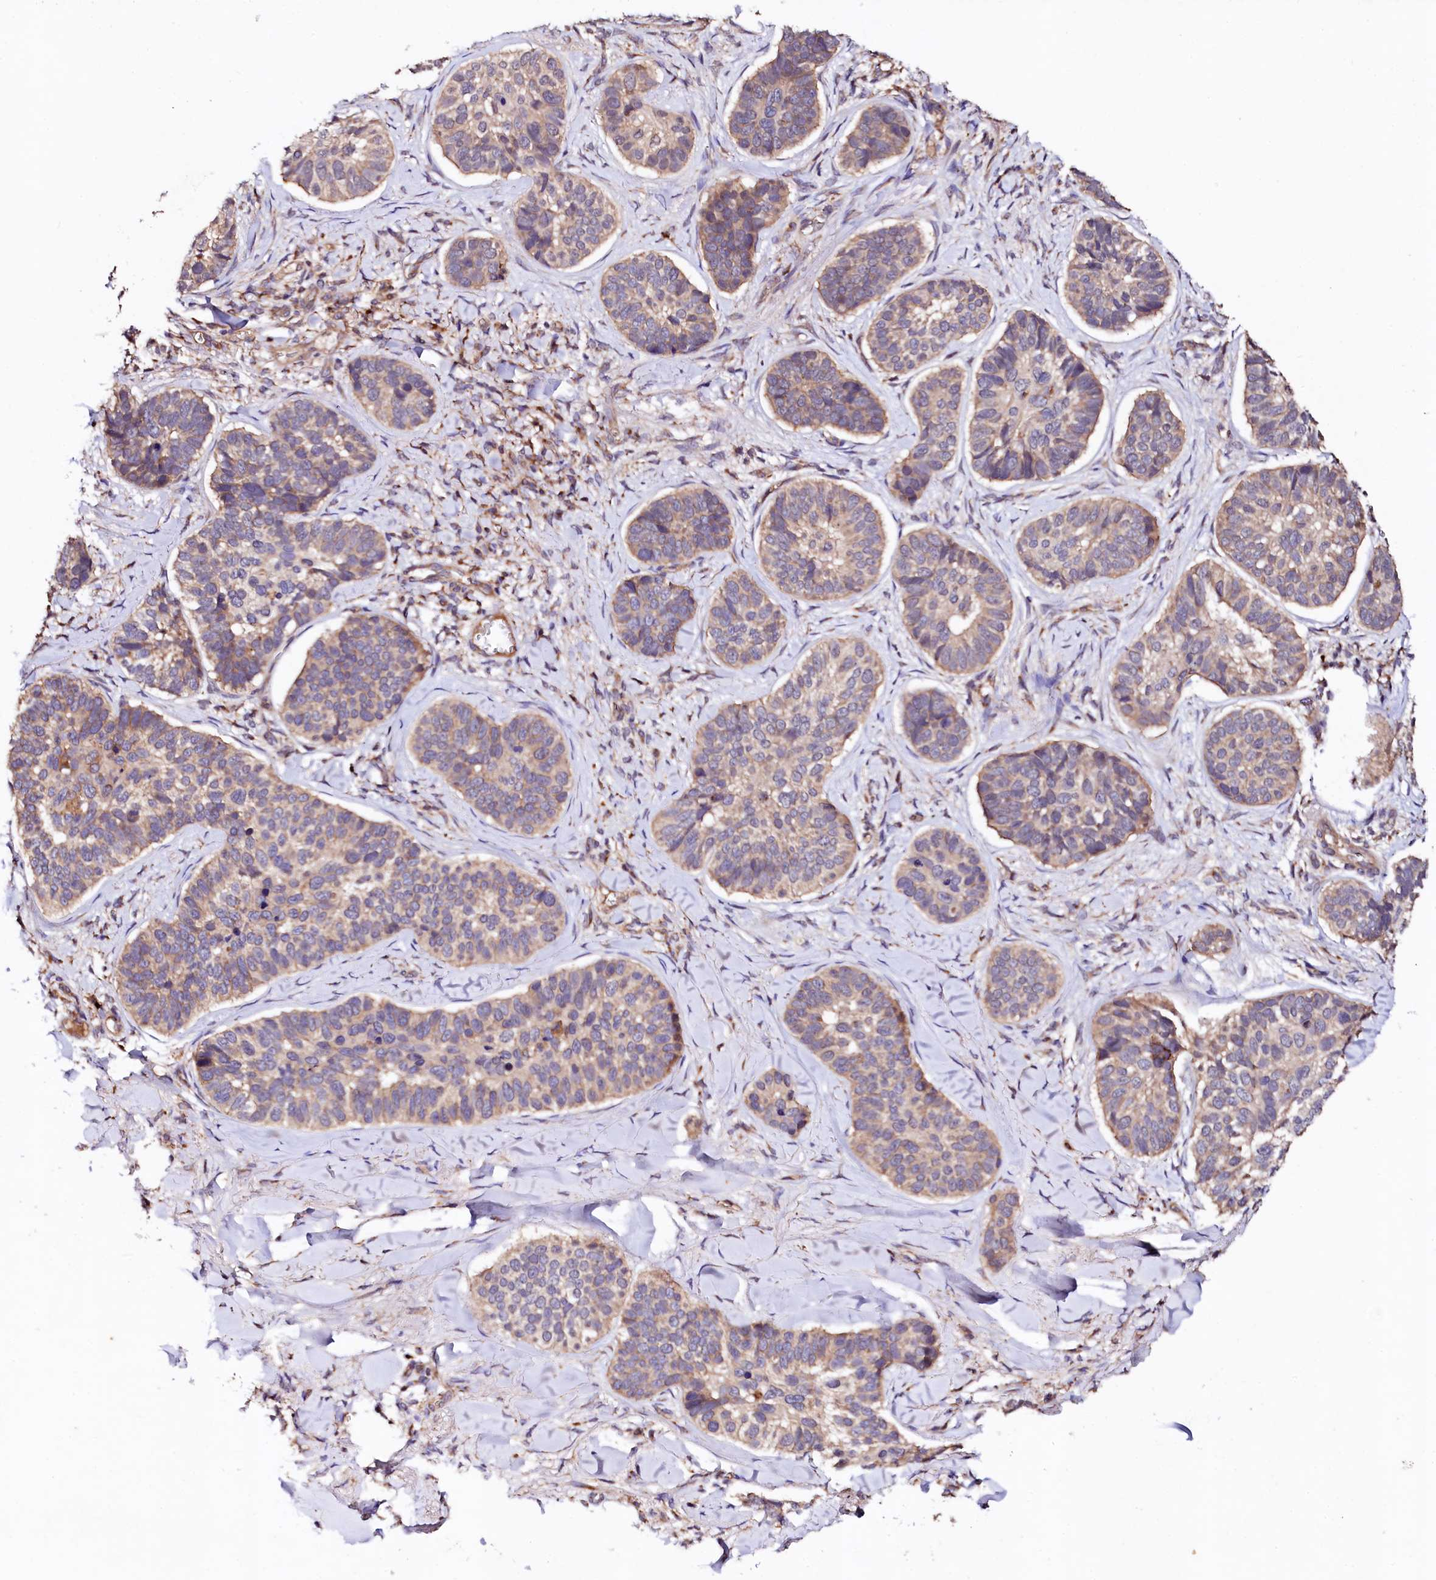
{"staining": {"intensity": "moderate", "quantity": "25%-75%", "location": "cytoplasmic/membranous"}, "tissue": "skin cancer", "cell_type": "Tumor cells", "image_type": "cancer", "snomed": [{"axis": "morphology", "description": "Basal cell carcinoma"}, {"axis": "topography", "description": "Skin"}], "caption": "Immunohistochemistry (IHC) (DAB) staining of human skin cancer reveals moderate cytoplasmic/membranous protein positivity in about 25%-75% of tumor cells.", "gene": "ST3GAL1", "patient": {"sex": "male", "age": 62}}